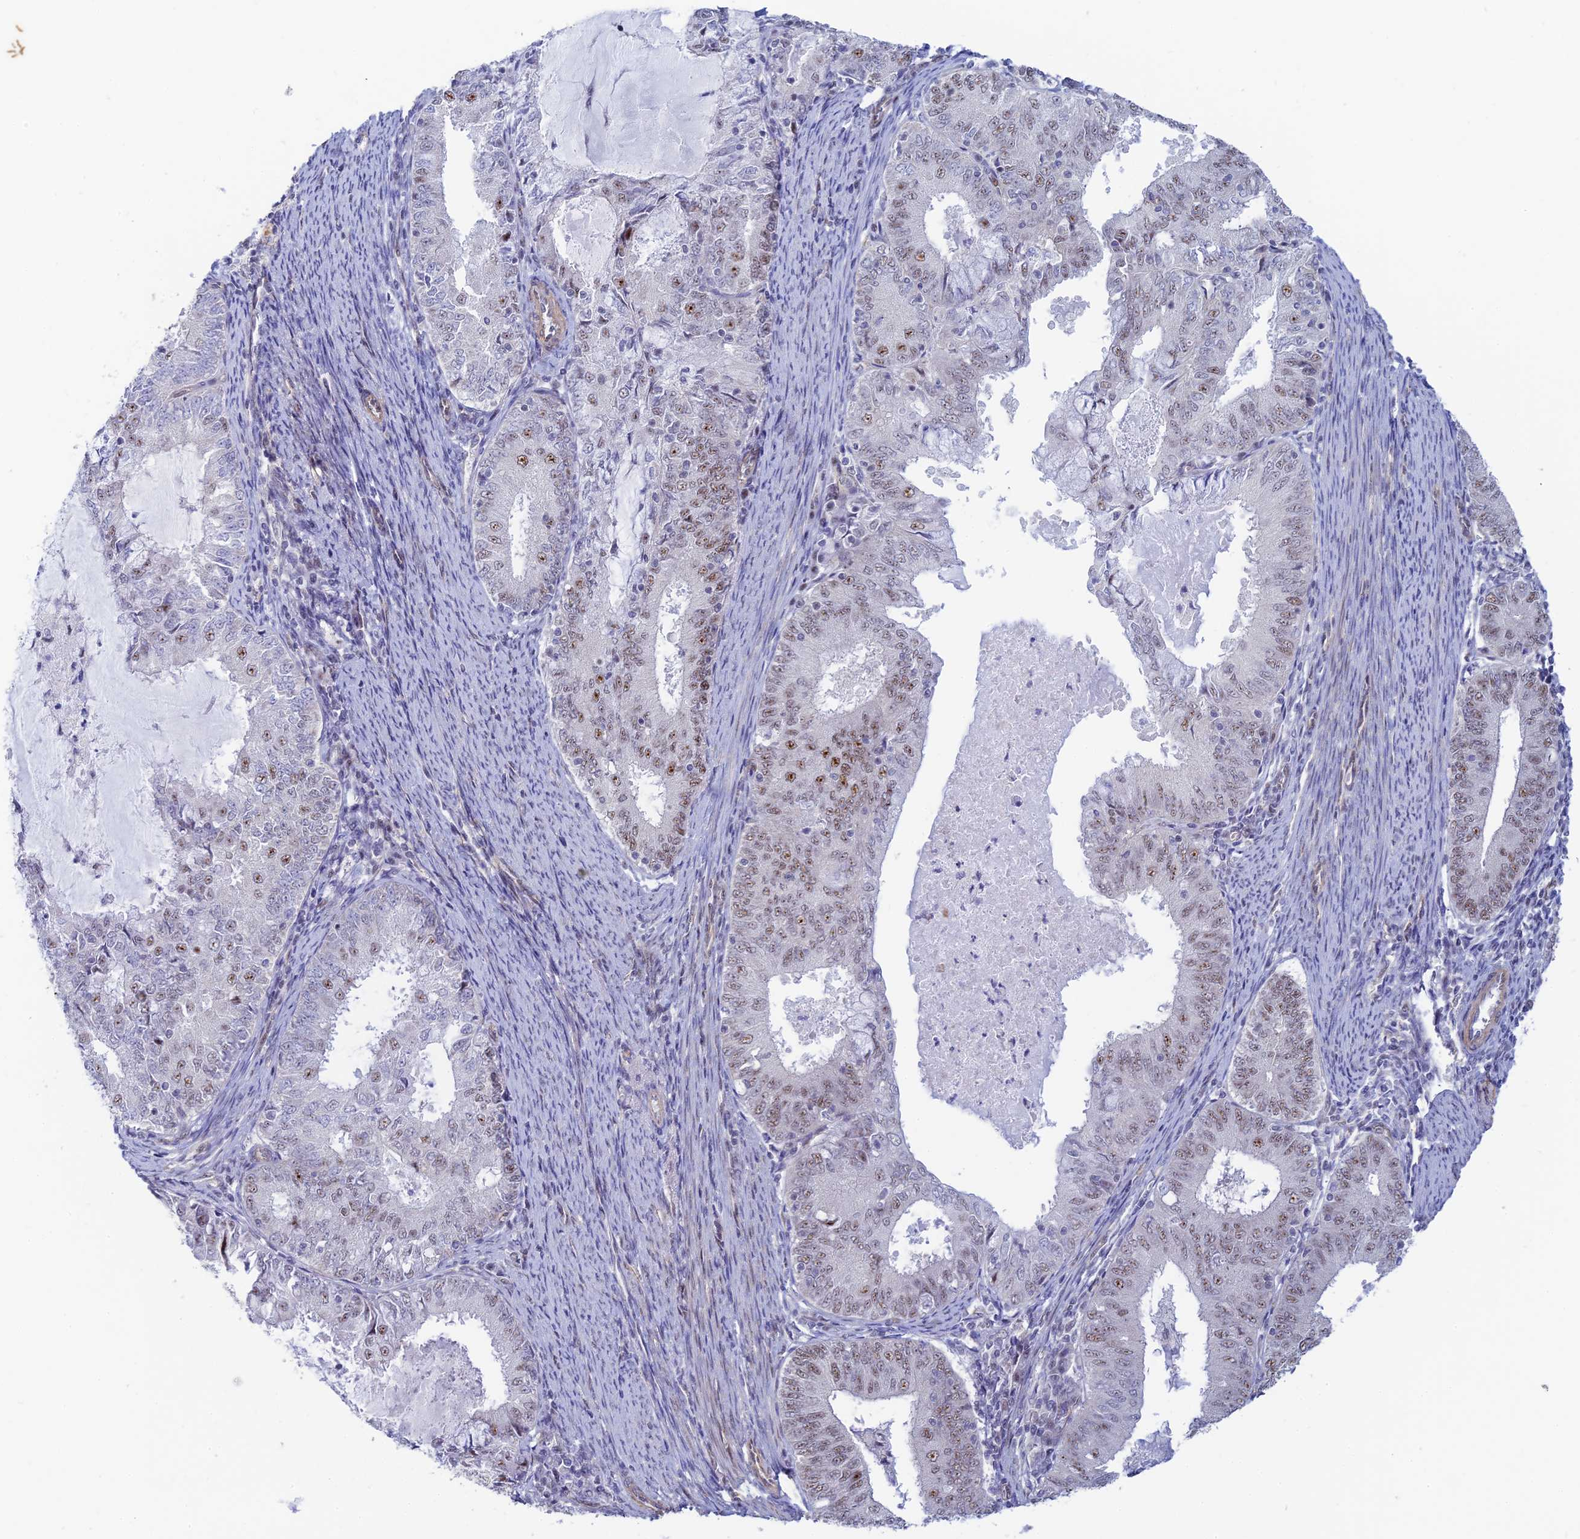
{"staining": {"intensity": "weak", "quantity": "25%-75%", "location": "nuclear"}, "tissue": "endometrial cancer", "cell_type": "Tumor cells", "image_type": "cancer", "snomed": [{"axis": "morphology", "description": "Adenocarcinoma, NOS"}, {"axis": "topography", "description": "Endometrium"}], "caption": "Immunohistochemistry (IHC) micrograph of neoplastic tissue: human endometrial adenocarcinoma stained using immunohistochemistry demonstrates low levels of weak protein expression localized specifically in the nuclear of tumor cells, appearing as a nuclear brown color.", "gene": "CFAP92", "patient": {"sex": "female", "age": 57}}